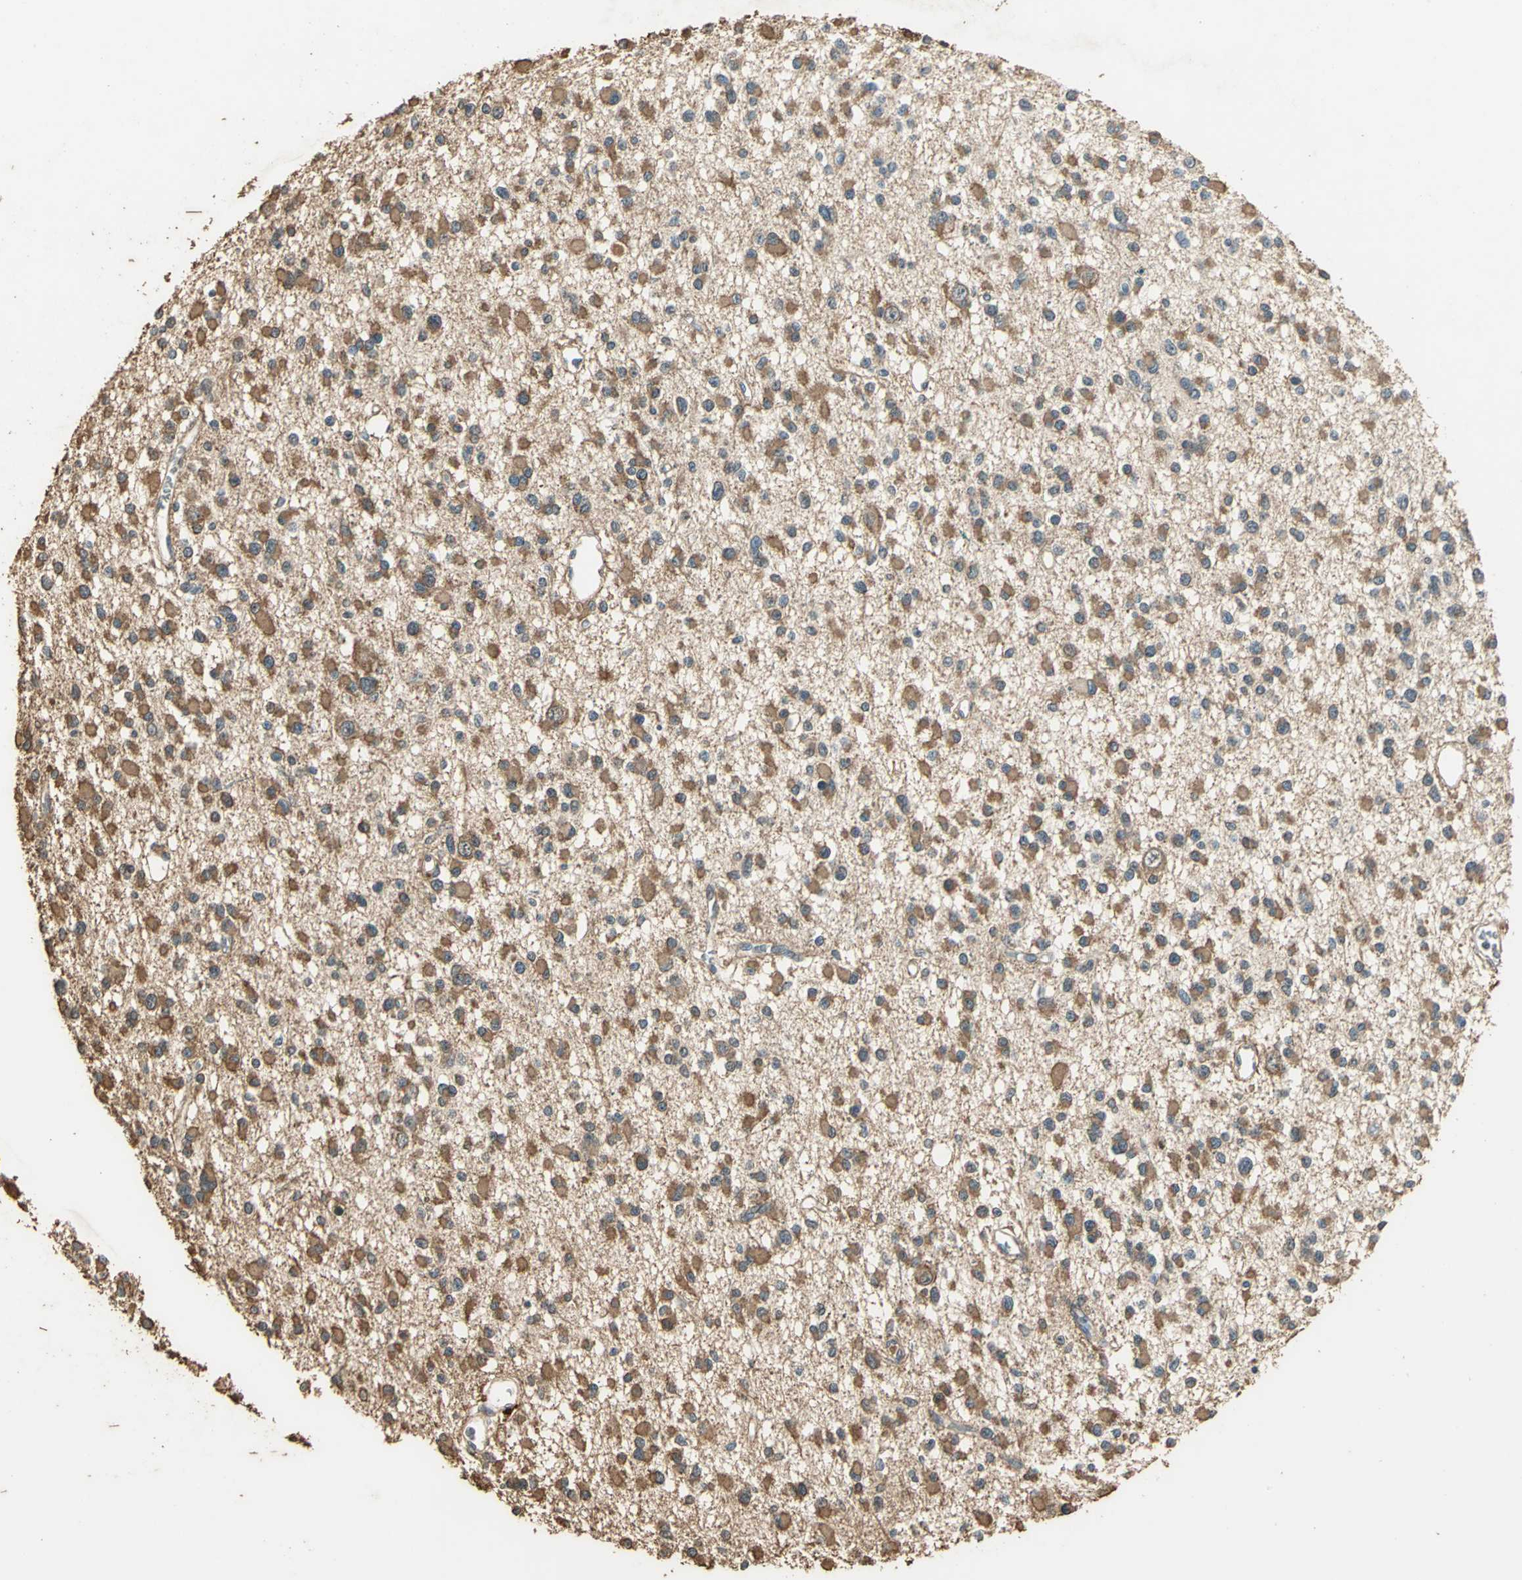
{"staining": {"intensity": "moderate", "quantity": ">75%", "location": "cytoplasmic/membranous"}, "tissue": "glioma", "cell_type": "Tumor cells", "image_type": "cancer", "snomed": [{"axis": "morphology", "description": "Glioma, malignant, Low grade"}, {"axis": "topography", "description": "Brain"}], "caption": "Immunohistochemical staining of malignant glioma (low-grade) exhibits medium levels of moderate cytoplasmic/membranous protein expression in approximately >75% of tumor cells.", "gene": "TMPRSS4", "patient": {"sex": "female", "age": 22}}